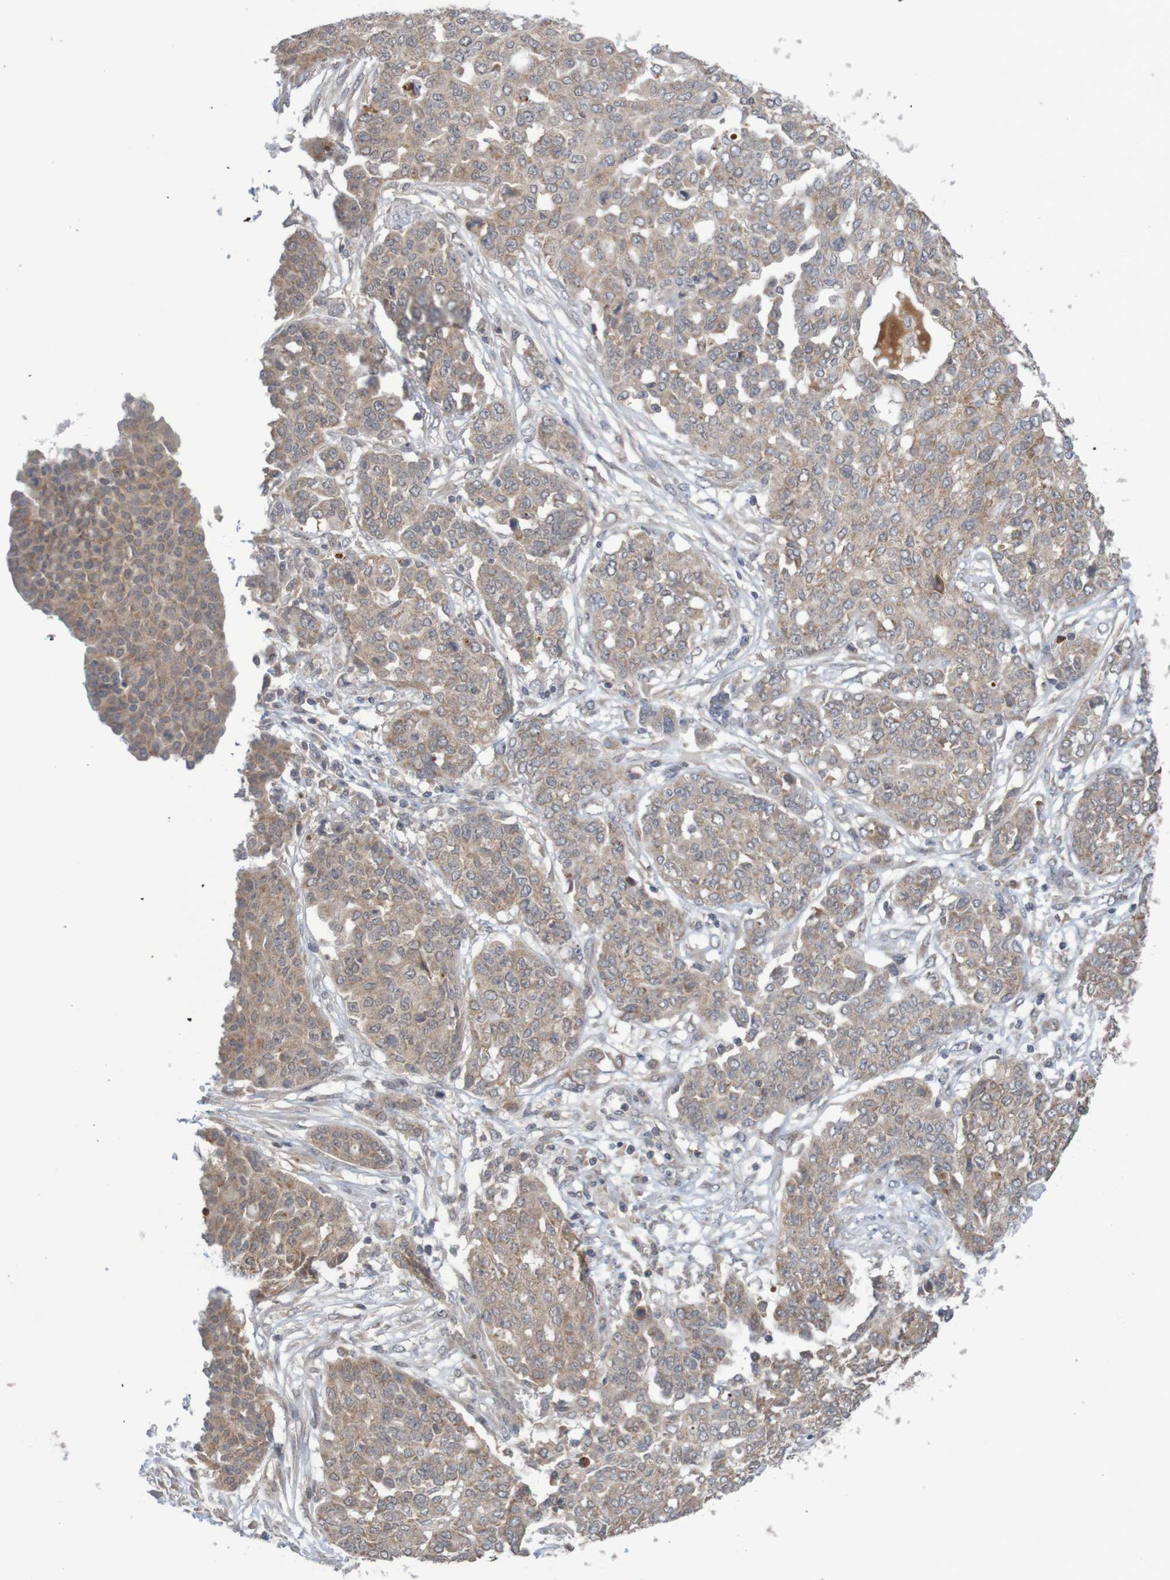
{"staining": {"intensity": "weak", "quantity": ">75%", "location": "cytoplasmic/membranous"}, "tissue": "ovarian cancer", "cell_type": "Tumor cells", "image_type": "cancer", "snomed": [{"axis": "morphology", "description": "Cystadenocarcinoma, serous, NOS"}, {"axis": "topography", "description": "Soft tissue"}, {"axis": "topography", "description": "Ovary"}], "caption": "An immunohistochemistry histopathology image of neoplastic tissue is shown. Protein staining in brown shows weak cytoplasmic/membranous positivity in ovarian cancer (serous cystadenocarcinoma) within tumor cells.", "gene": "ANKK1", "patient": {"sex": "female", "age": 57}}